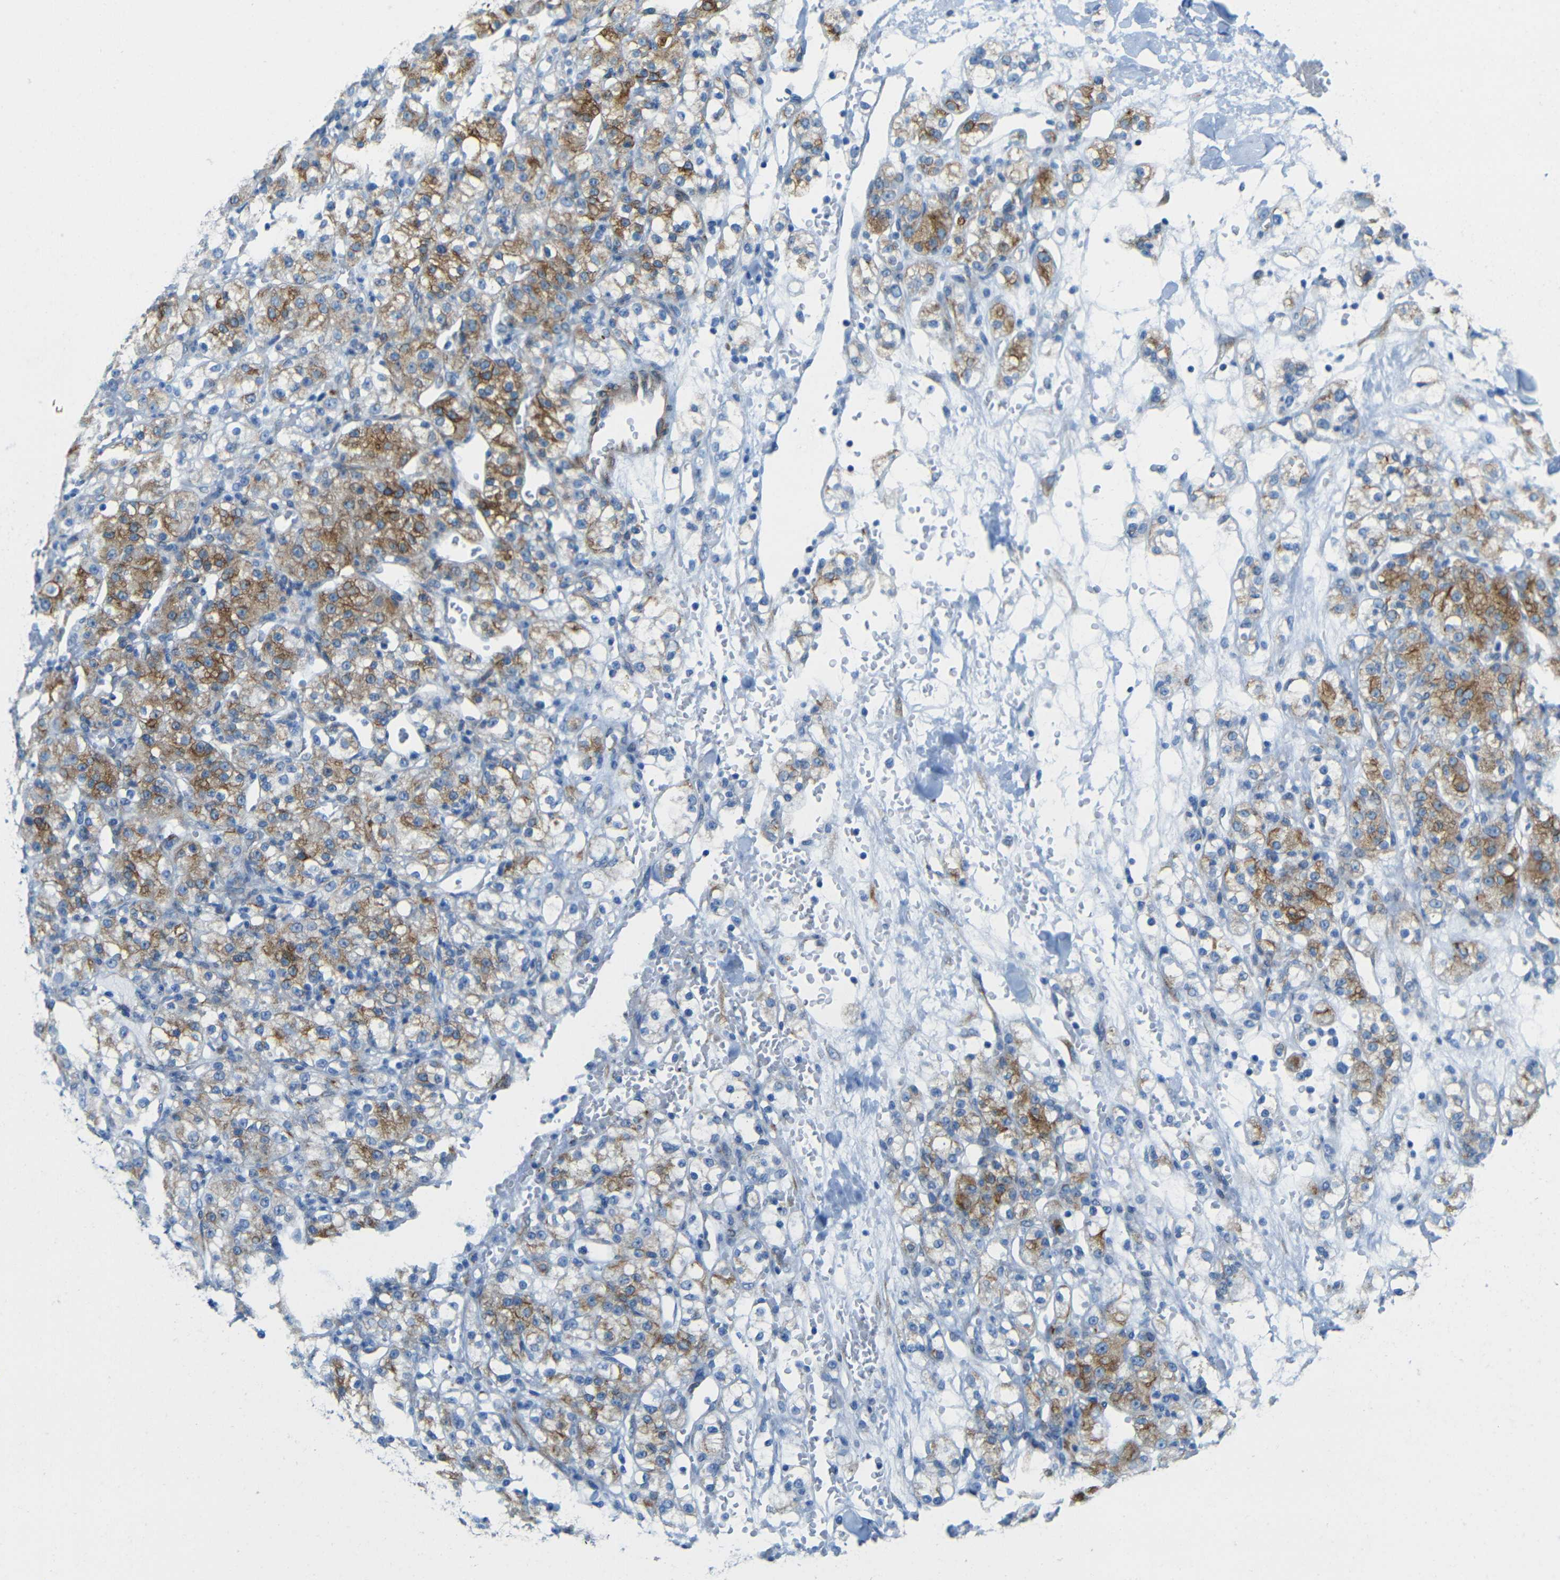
{"staining": {"intensity": "strong", "quantity": "25%-75%", "location": "cytoplasmic/membranous"}, "tissue": "renal cancer", "cell_type": "Tumor cells", "image_type": "cancer", "snomed": [{"axis": "morphology", "description": "Normal tissue, NOS"}, {"axis": "morphology", "description": "Adenocarcinoma, NOS"}, {"axis": "topography", "description": "Kidney"}], "caption": "High-magnification brightfield microscopy of renal cancer (adenocarcinoma) stained with DAB (brown) and counterstained with hematoxylin (blue). tumor cells exhibit strong cytoplasmic/membranous positivity is seen in about25%-75% of cells.", "gene": "TUBB4B", "patient": {"sex": "male", "age": 61}}